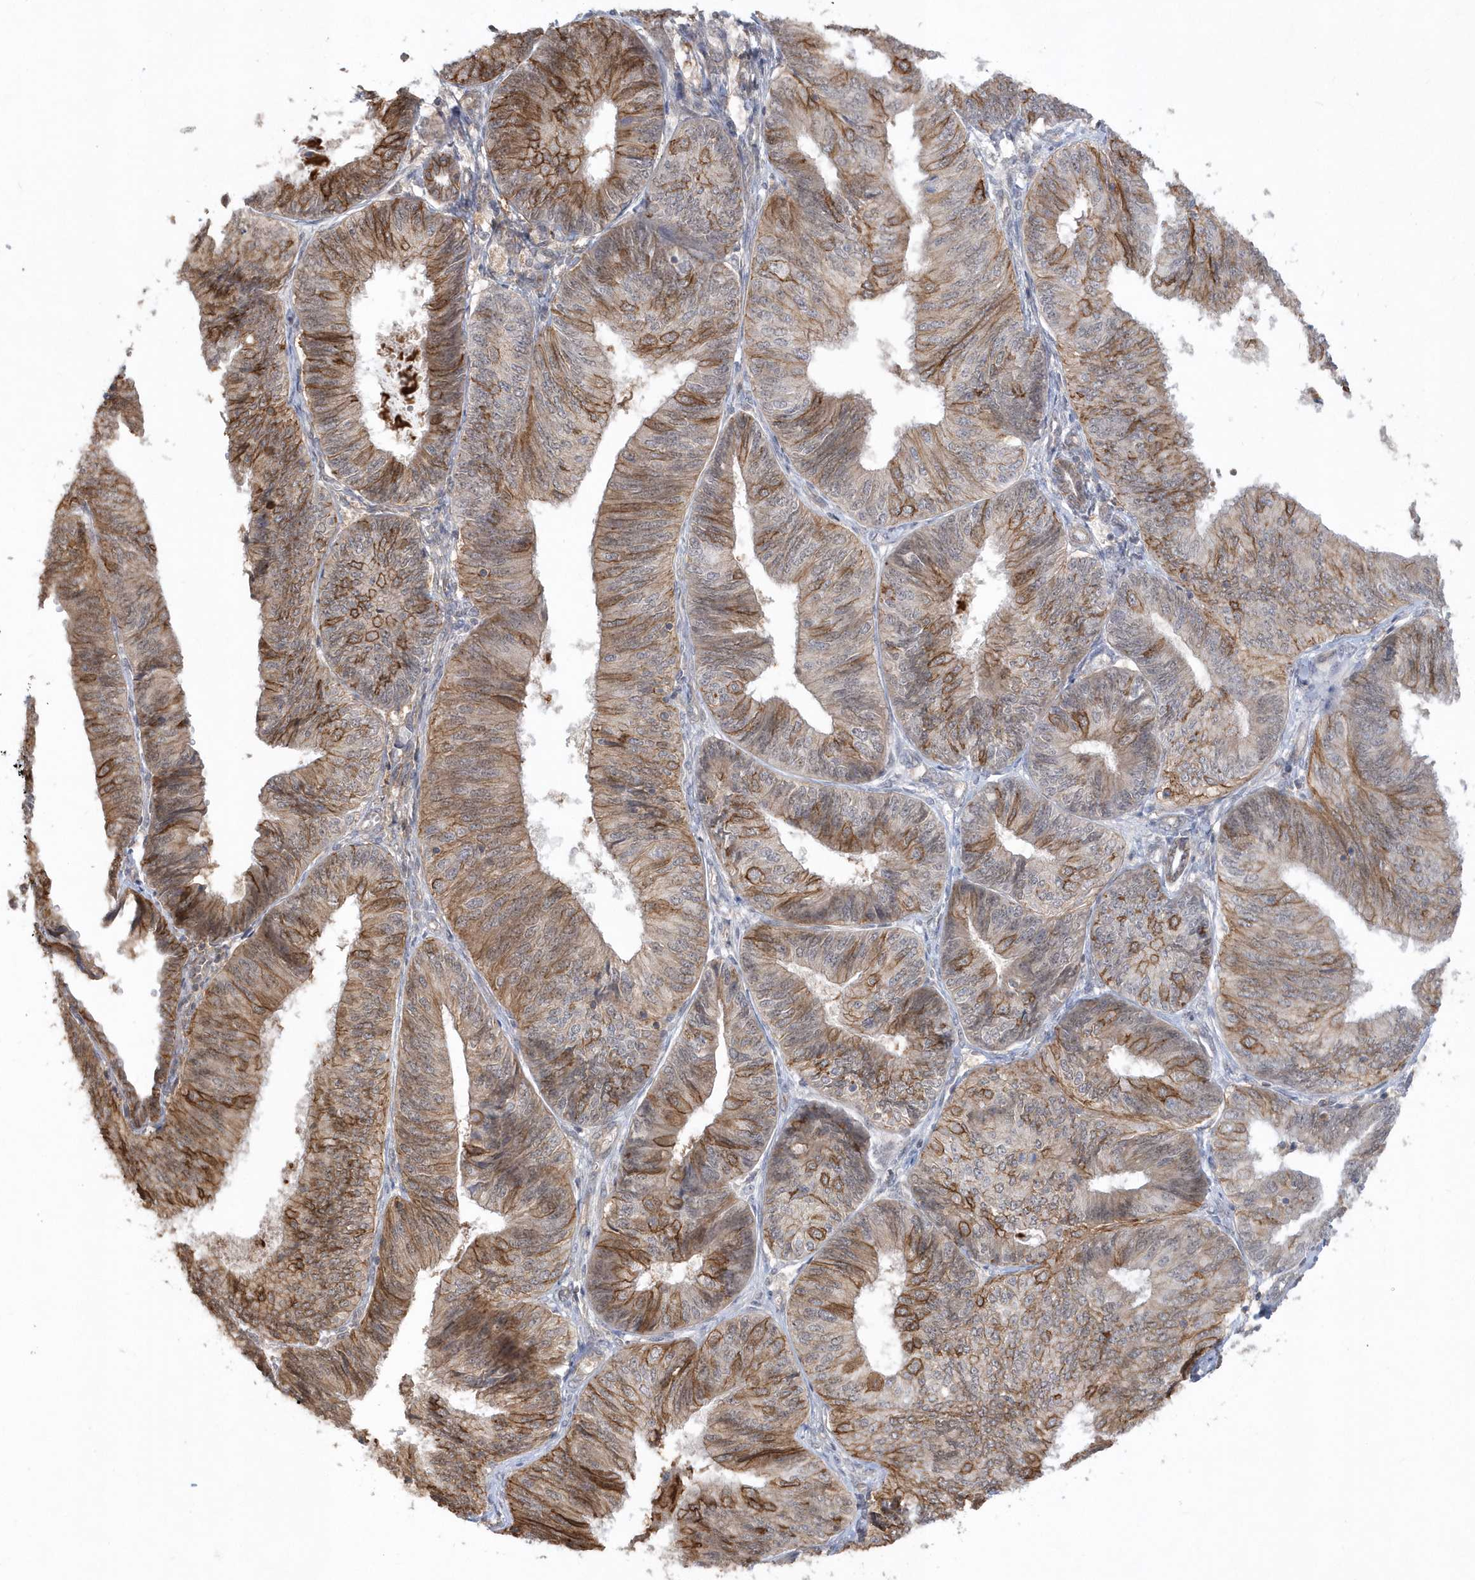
{"staining": {"intensity": "moderate", "quantity": "25%-75%", "location": "cytoplasmic/membranous"}, "tissue": "endometrial cancer", "cell_type": "Tumor cells", "image_type": "cancer", "snomed": [{"axis": "morphology", "description": "Adenocarcinoma, NOS"}, {"axis": "topography", "description": "Endometrium"}], "caption": "Immunohistochemical staining of adenocarcinoma (endometrial) demonstrates medium levels of moderate cytoplasmic/membranous protein expression in about 25%-75% of tumor cells. The staining was performed using DAB (3,3'-diaminobenzidine) to visualize the protein expression in brown, while the nuclei were stained in blue with hematoxylin (Magnification: 20x).", "gene": "CRIP3", "patient": {"sex": "female", "age": 58}}